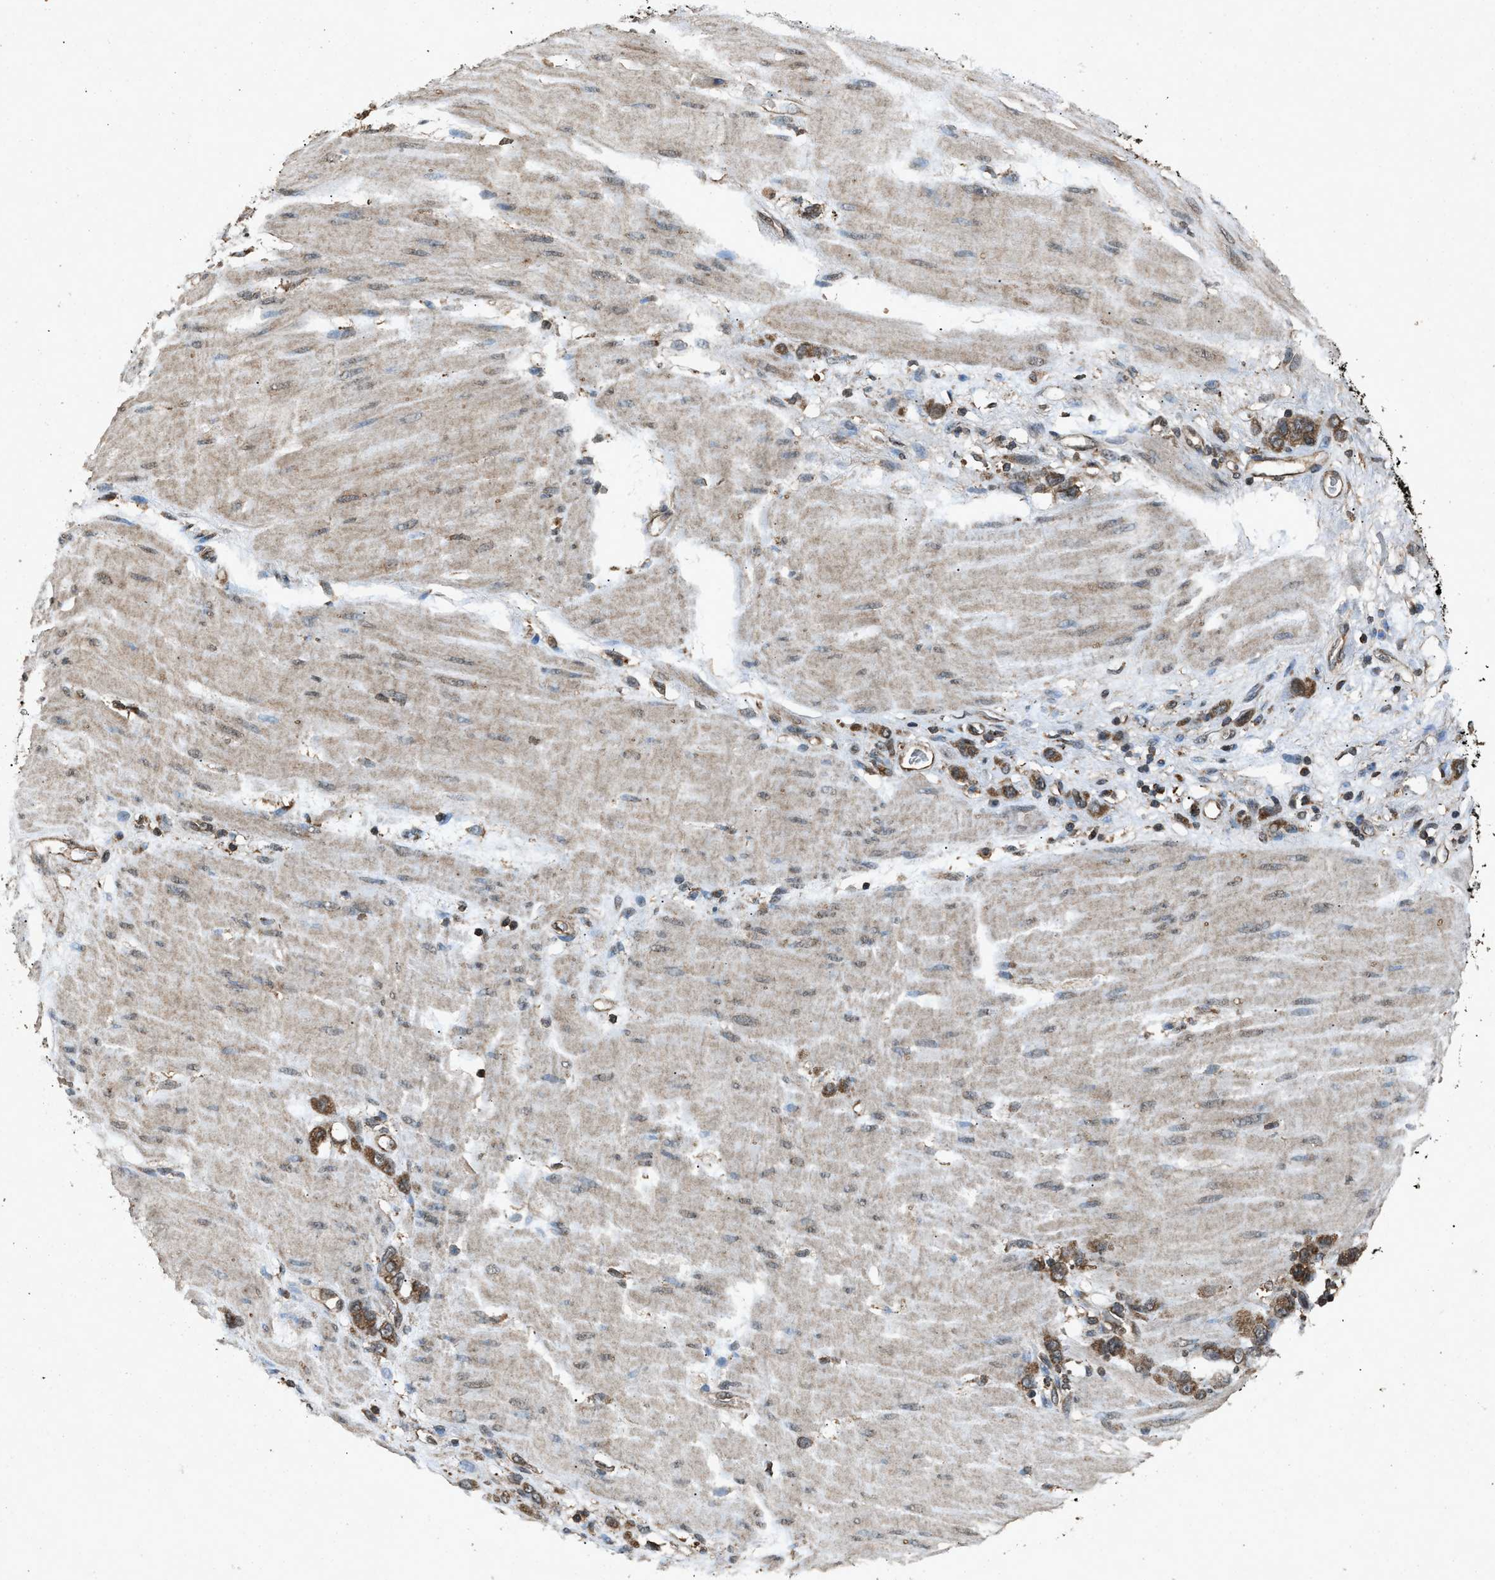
{"staining": {"intensity": "moderate", "quantity": ">75%", "location": "cytoplasmic/membranous"}, "tissue": "stomach cancer", "cell_type": "Tumor cells", "image_type": "cancer", "snomed": [{"axis": "morphology", "description": "Adenocarcinoma, NOS"}, {"axis": "topography", "description": "Stomach"}], "caption": "This photomicrograph exhibits immunohistochemistry (IHC) staining of human stomach adenocarcinoma, with medium moderate cytoplasmic/membranous staining in approximately >75% of tumor cells.", "gene": "OAS1", "patient": {"sex": "male", "age": 82}}